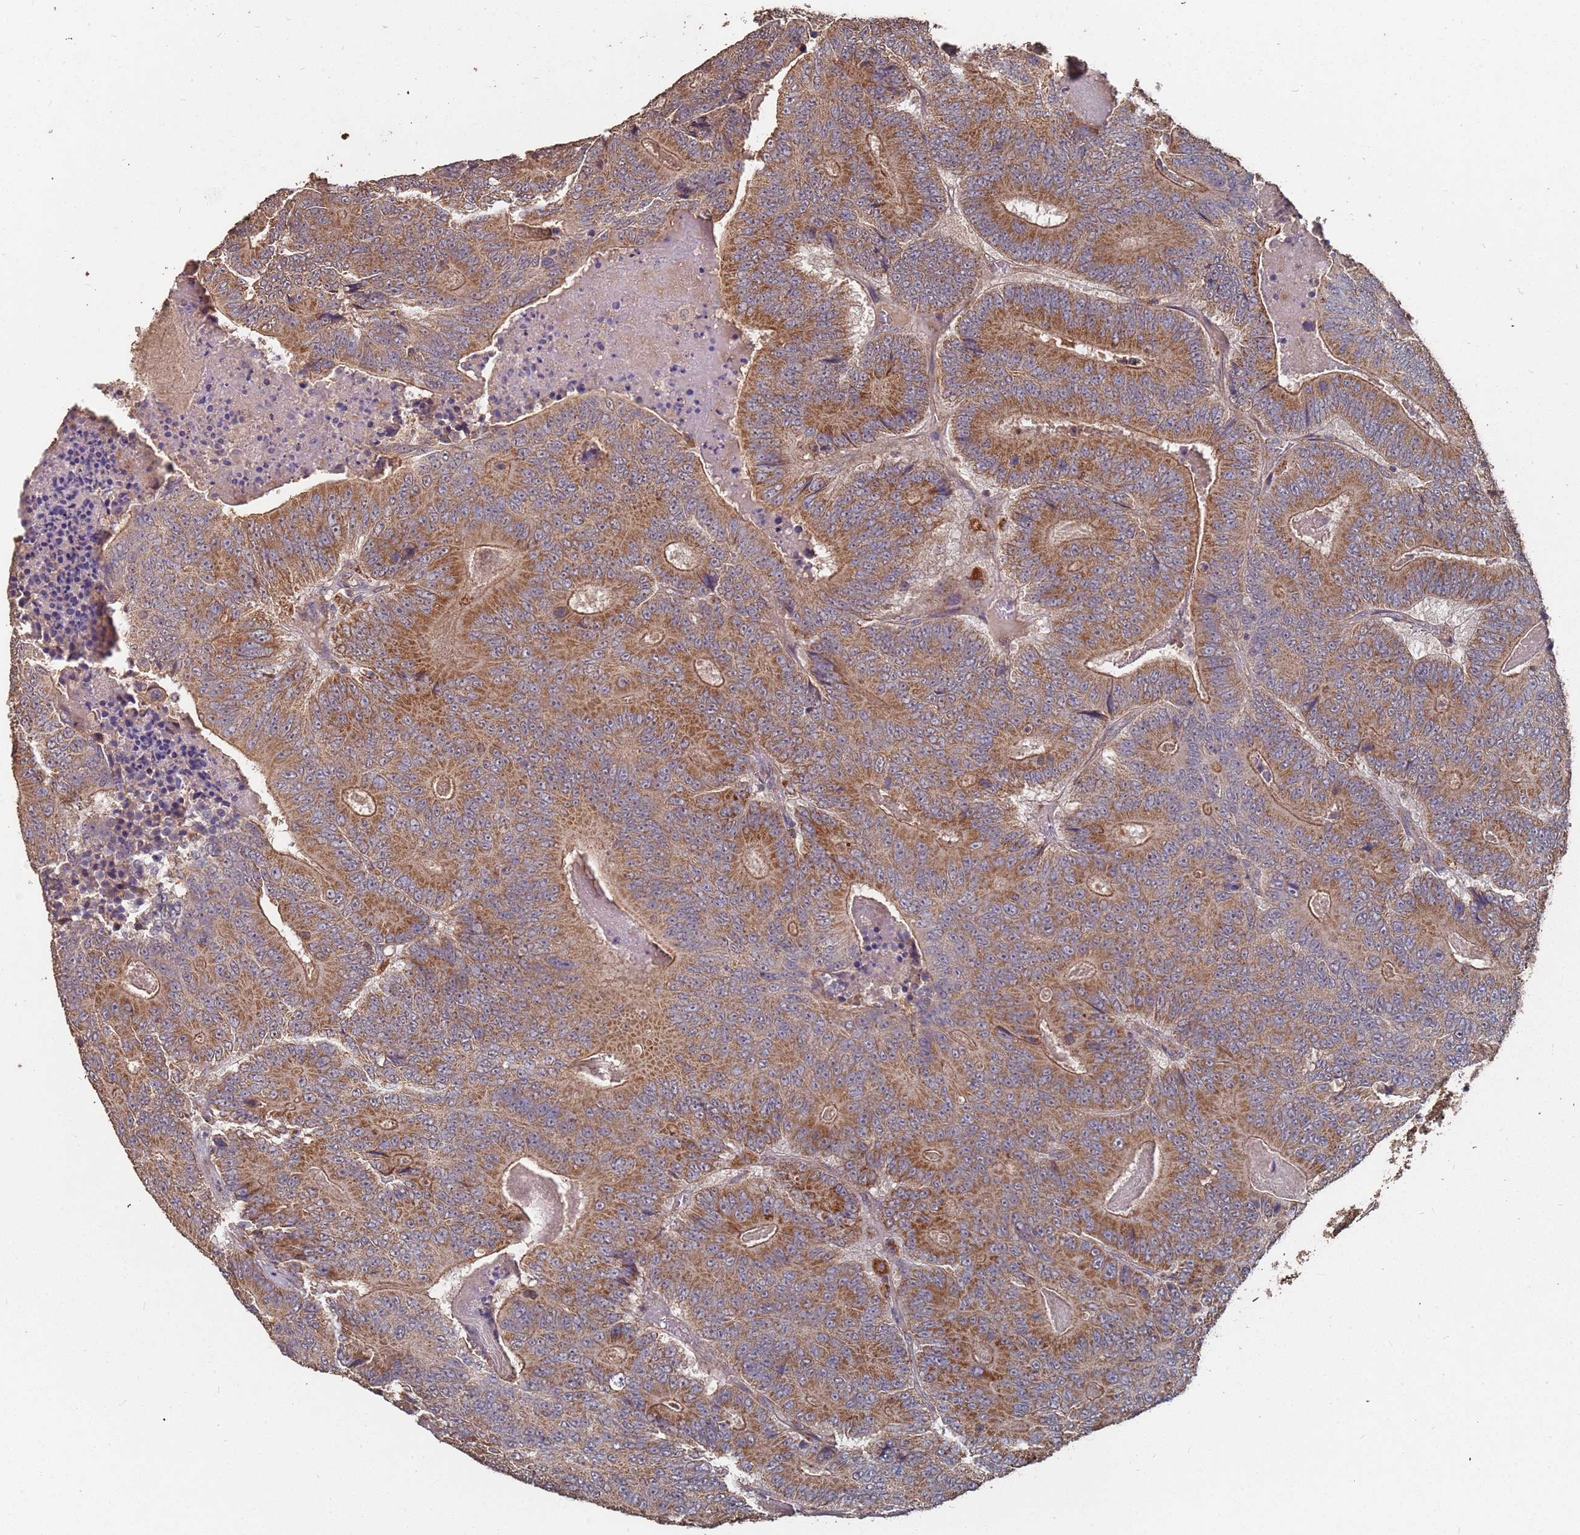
{"staining": {"intensity": "strong", "quantity": ">75%", "location": "cytoplasmic/membranous"}, "tissue": "colorectal cancer", "cell_type": "Tumor cells", "image_type": "cancer", "snomed": [{"axis": "morphology", "description": "Adenocarcinoma, NOS"}, {"axis": "topography", "description": "Colon"}], "caption": "DAB (3,3'-diaminobenzidine) immunohistochemical staining of human adenocarcinoma (colorectal) displays strong cytoplasmic/membranous protein positivity in approximately >75% of tumor cells. The protein is stained brown, and the nuclei are stained in blue (DAB IHC with brightfield microscopy, high magnification).", "gene": "PRORP", "patient": {"sex": "male", "age": 83}}